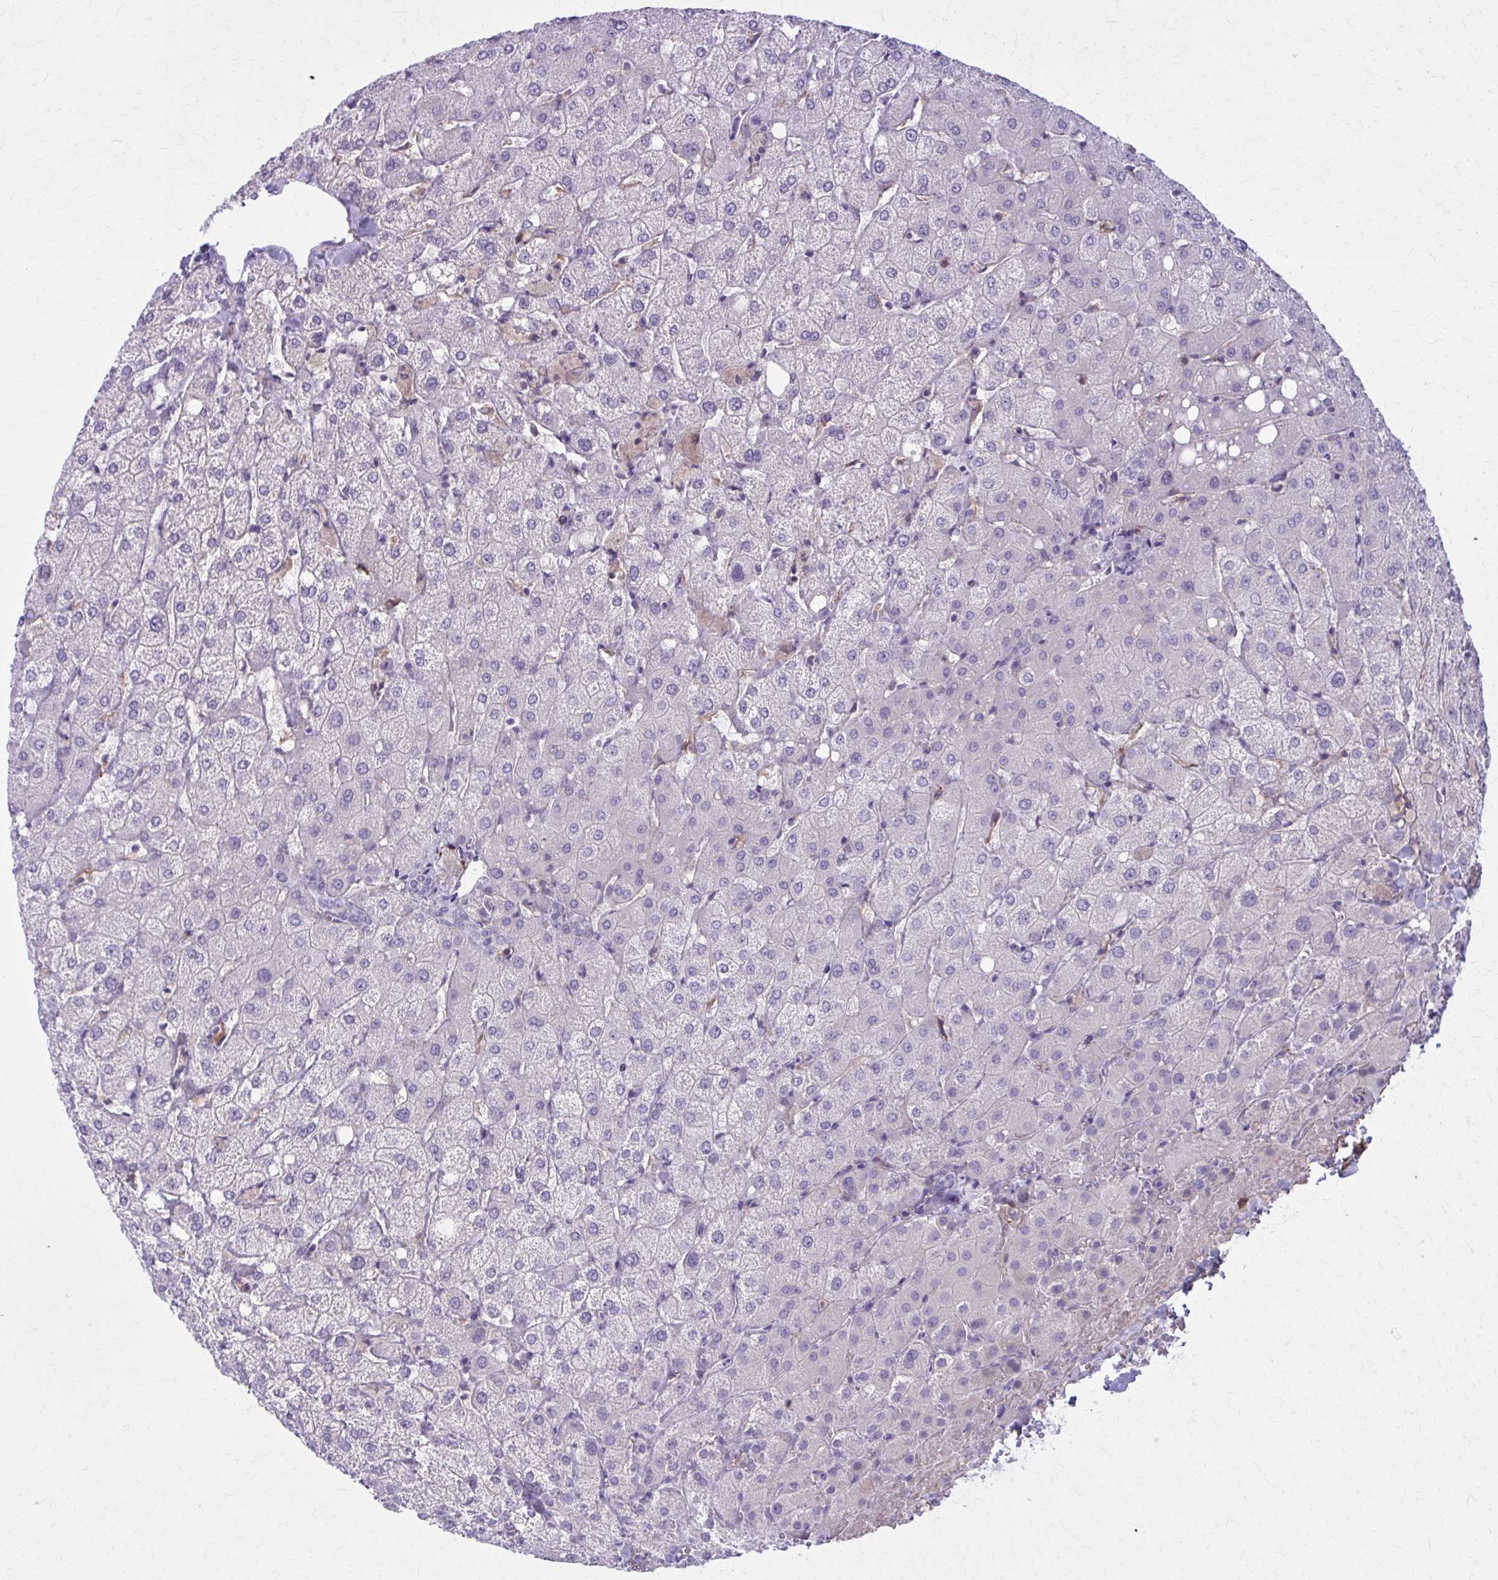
{"staining": {"intensity": "negative", "quantity": "none", "location": "none"}, "tissue": "liver", "cell_type": "Cholangiocytes", "image_type": "normal", "snomed": [{"axis": "morphology", "description": "Normal tissue, NOS"}, {"axis": "topography", "description": "Liver"}], "caption": "Cholangiocytes show no significant positivity in normal liver. (Immunohistochemistry, brightfield microscopy, high magnification).", "gene": "CD38", "patient": {"sex": "female", "age": 54}}